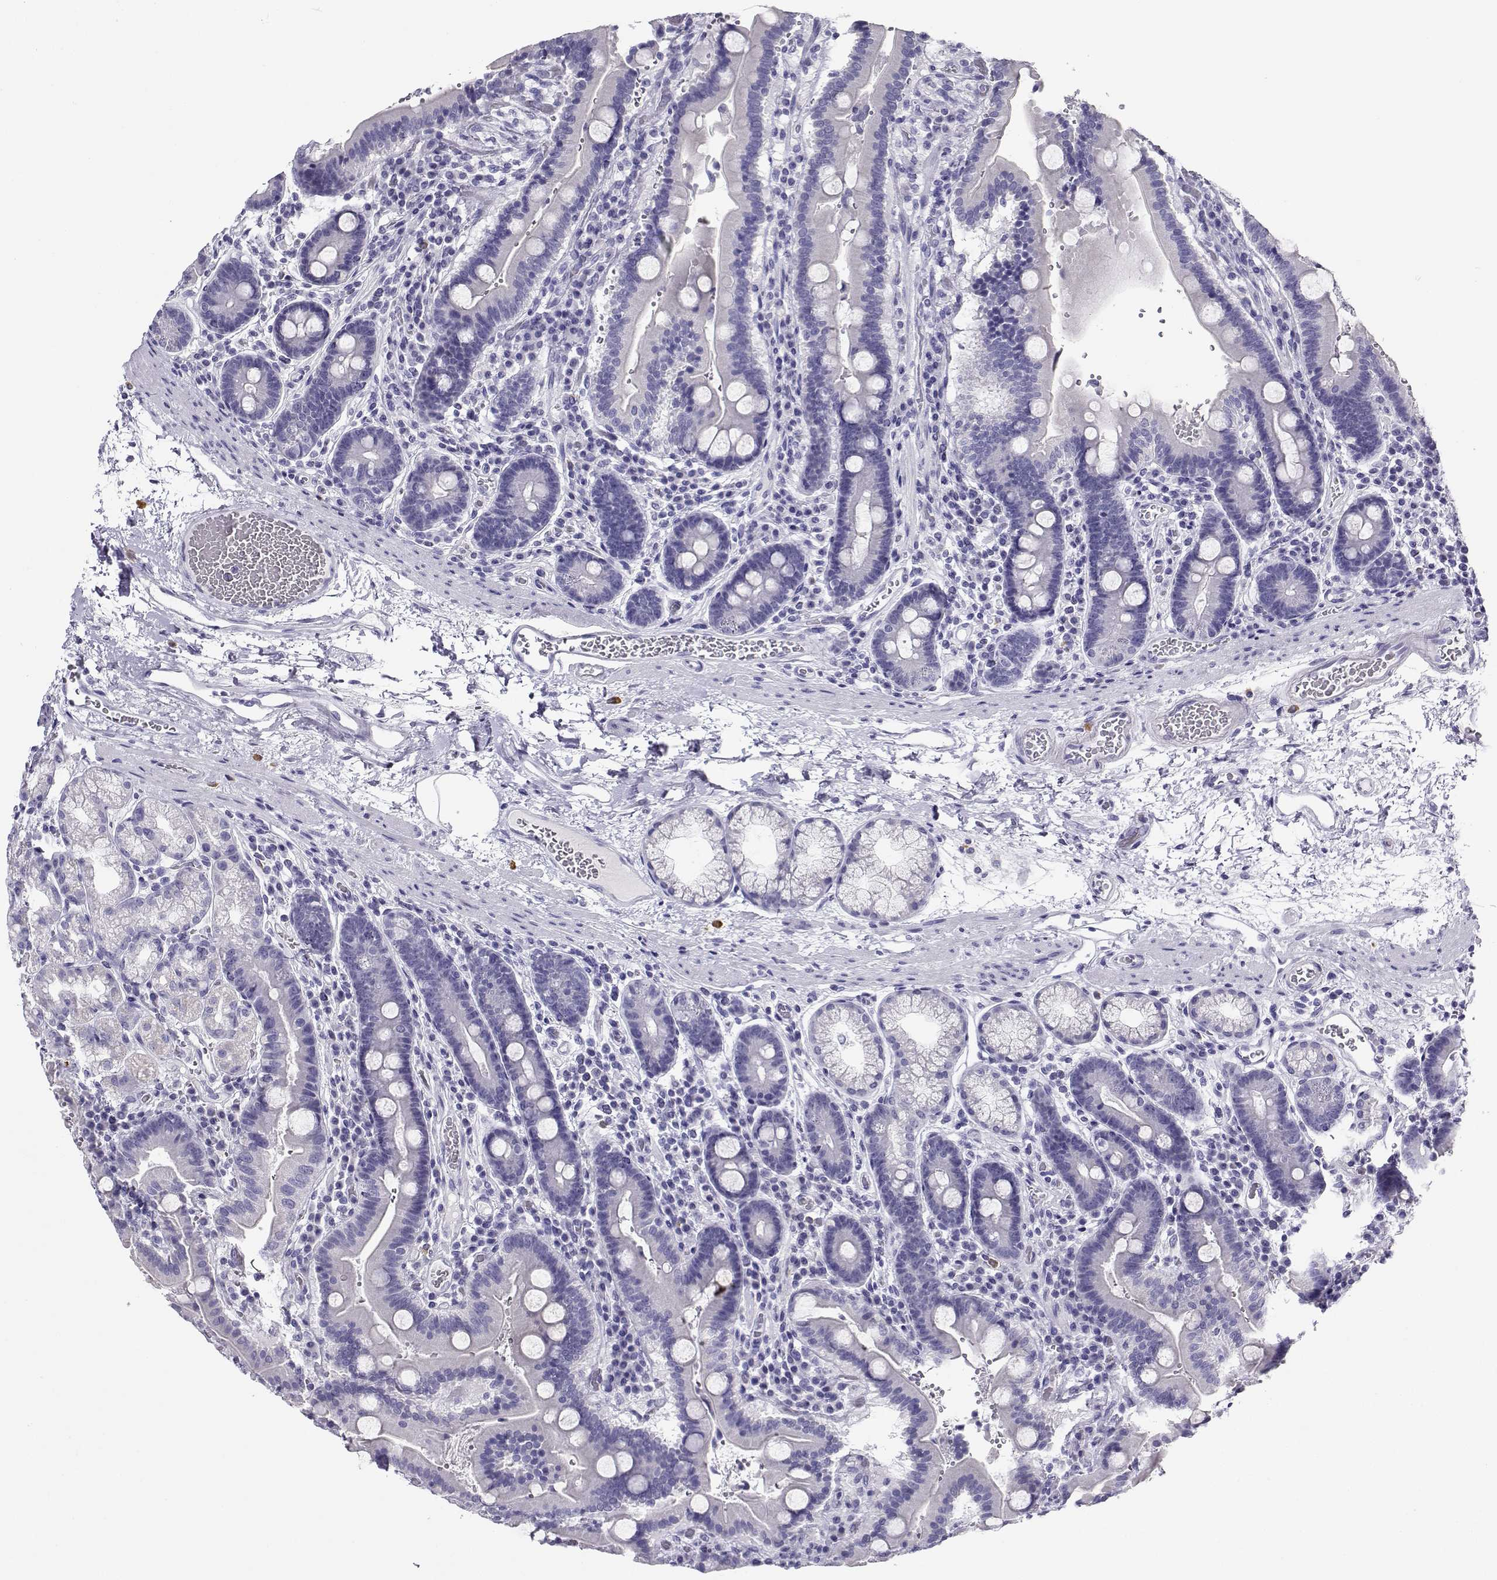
{"staining": {"intensity": "negative", "quantity": "none", "location": "none"}, "tissue": "duodenum", "cell_type": "Glandular cells", "image_type": "normal", "snomed": [{"axis": "morphology", "description": "Normal tissue, NOS"}, {"axis": "topography", "description": "Duodenum"}], "caption": "Protein analysis of normal duodenum reveals no significant positivity in glandular cells.", "gene": "CABS1", "patient": {"sex": "female", "age": 62}}